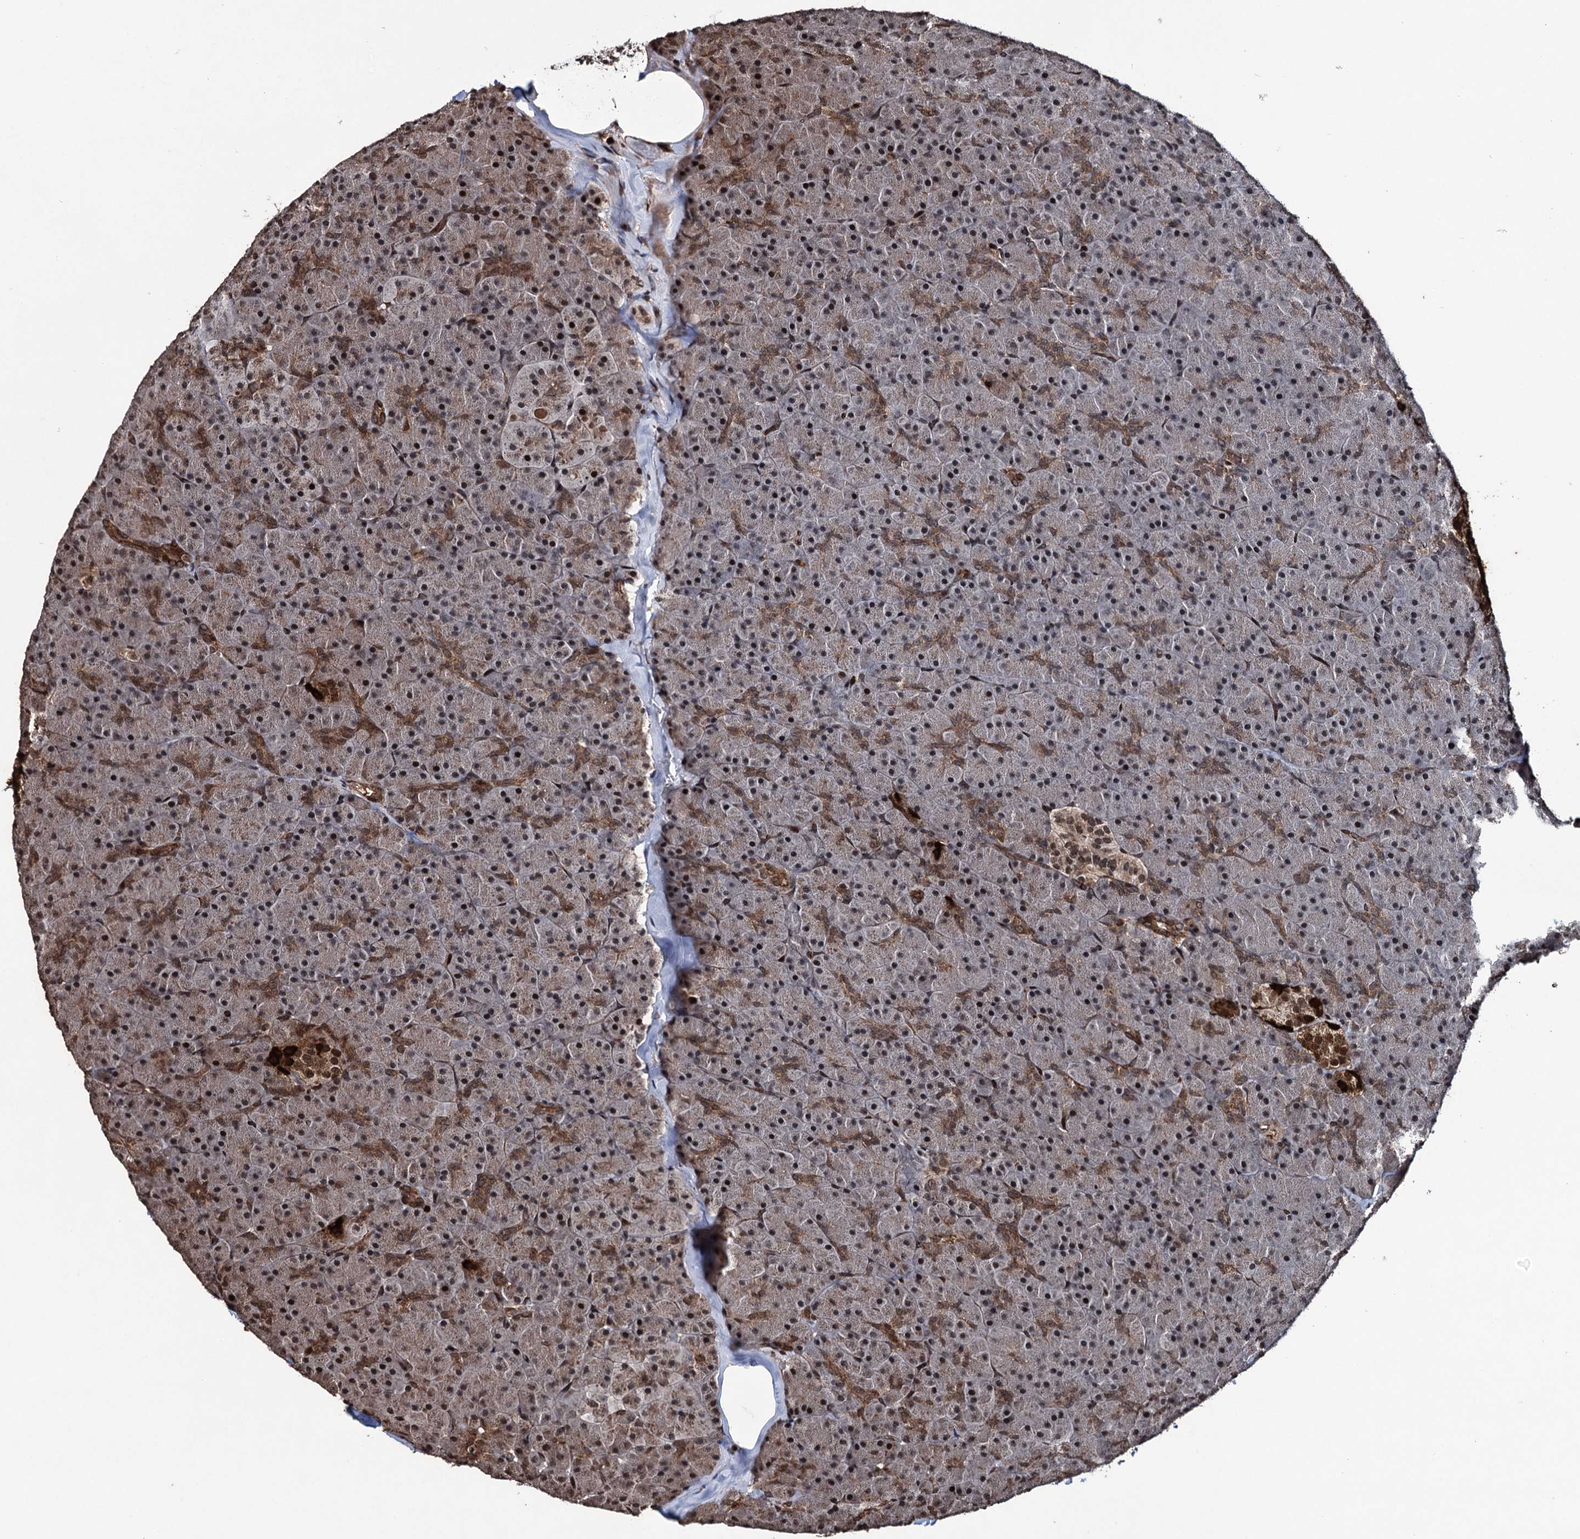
{"staining": {"intensity": "moderate", "quantity": ">75%", "location": "cytoplasmic/membranous,nuclear"}, "tissue": "pancreas", "cell_type": "Exocrine glandular cells", "image_type": "normal", "snomed": [{"axis": "morphology", "description": "Normal tissue, NOS"}, {"axis": "topography", "description": "Pancreas"}], "caption": "Exocrine glandular cells show moderate cytoplasmic/membranous,nuclear expression in approximately >75% of cells in normal pancreas.", "gene": "EYA4", "patient": {"sex": "male", "age": 36}}